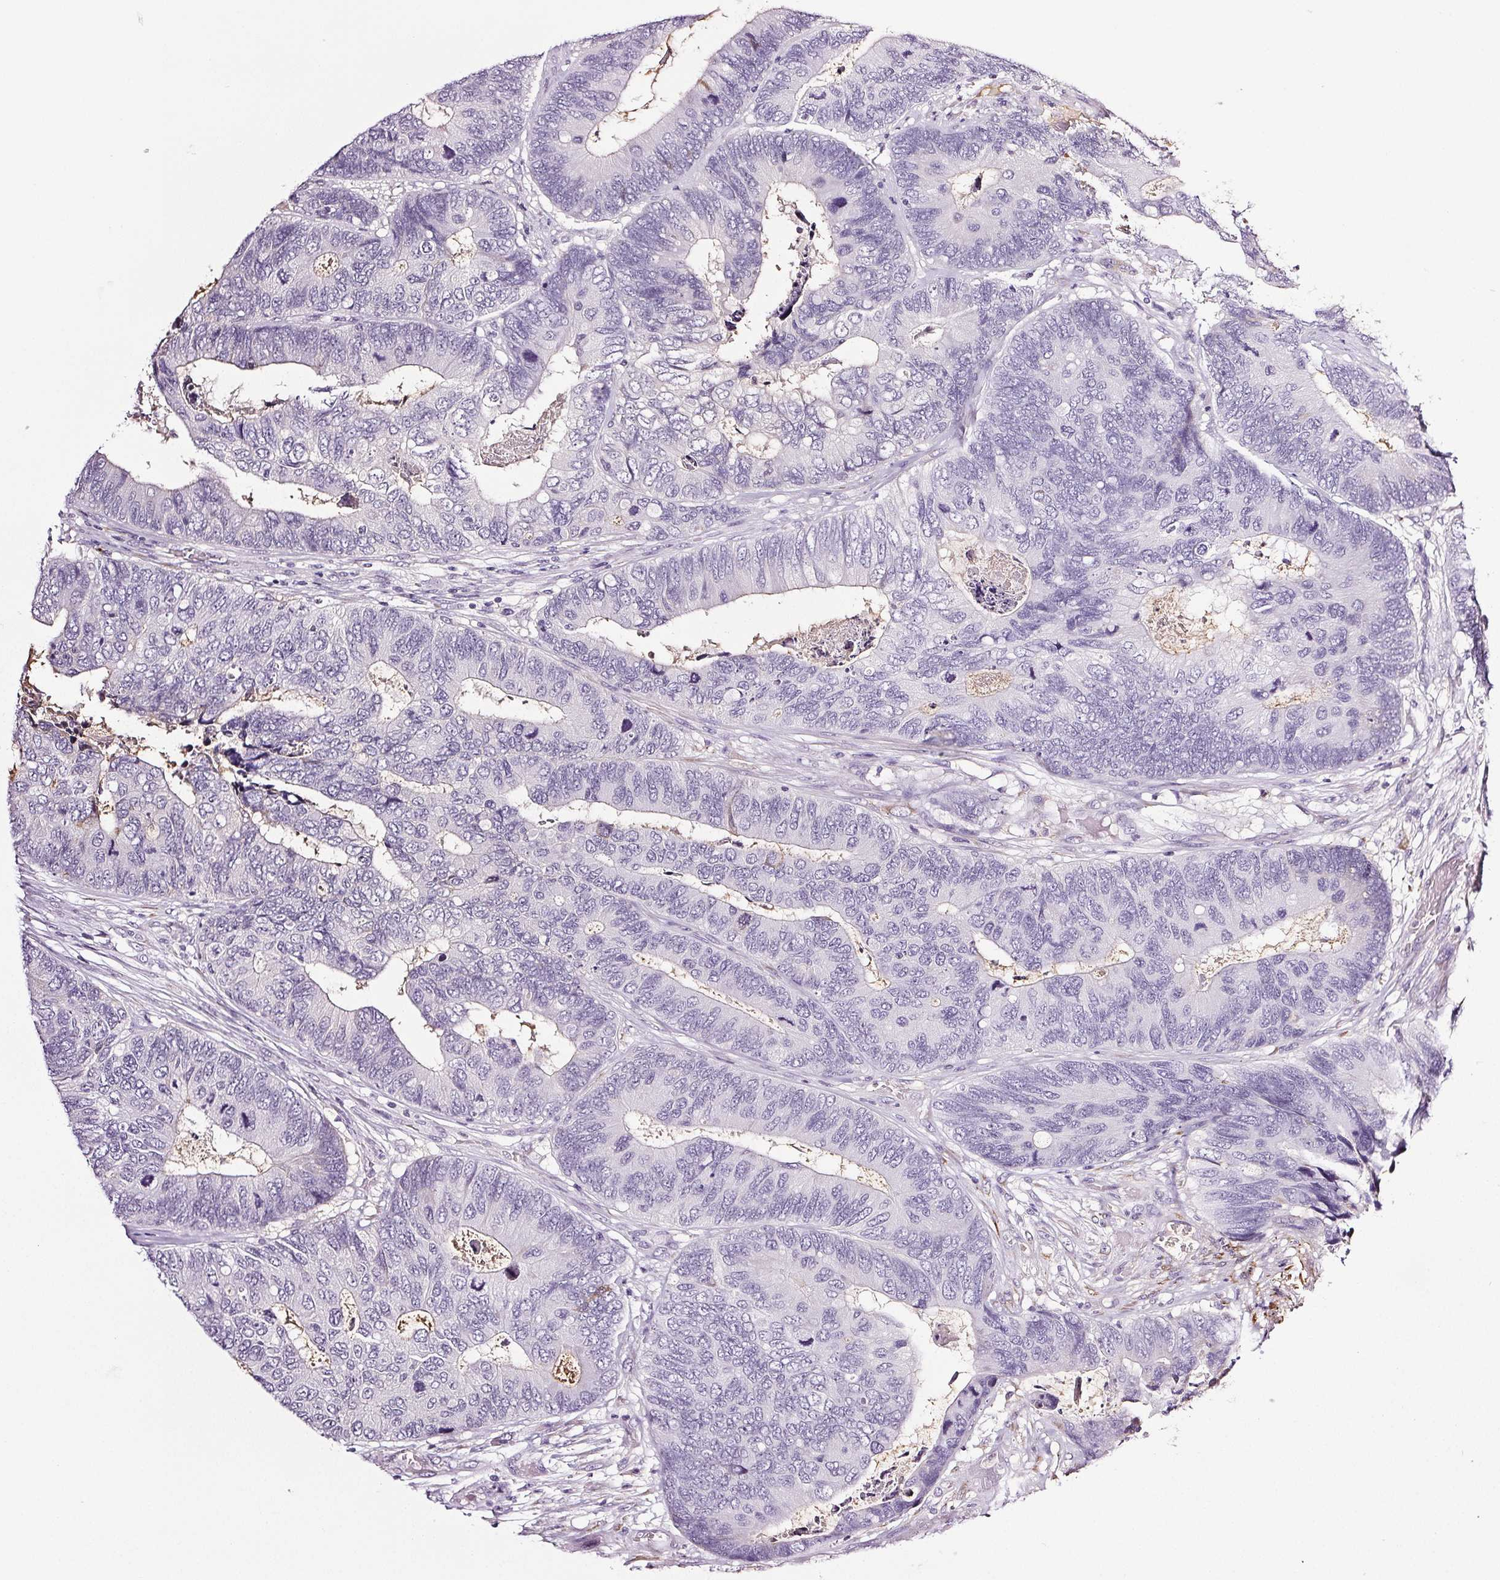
{"staining": {"intensity": "negative", "quantity": "none", "location": "none"}, "tissue": "colorectal cancer", "cell_type": "Tumor cells", "image_type": "cancer", "snomed": [{"axis": "morphology", "description": "Adenocarcinoma, NOS"}, {"axis": "topography", "description": "Colon"}], "caption": "Histopathology image shows no significant protein expression in tumor cells of colorectal cancer.", "gene": "COL7A1", "patient": {"sex": "female", "age": 67}}